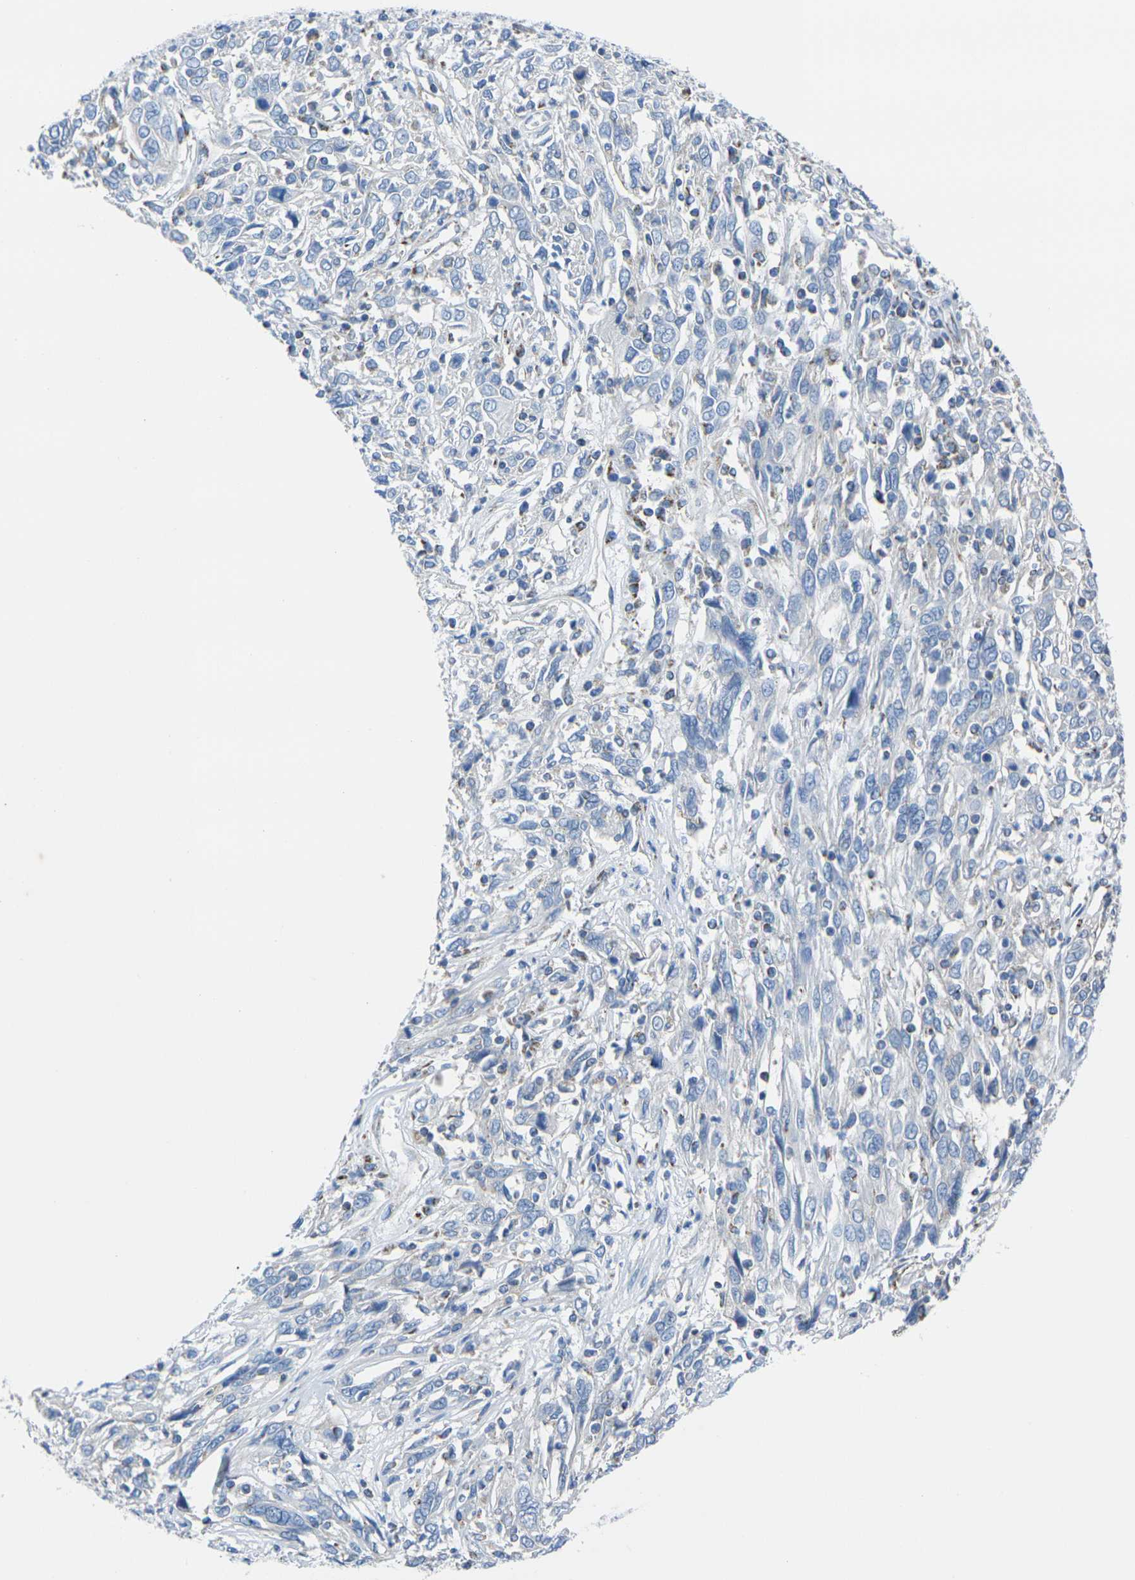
{"staining": {"intensity": "negative", "quantity": "none", "location": "none"}, "tissue": "cervical cancer", "cell_type": "Tumor cells", "image_type": "cancer", "snomed": [{"axis": "morphology", "description": "Squamous cell carcinoma, NOS"}, {"axis": "topography", "description": "Cervix"}], "caption": "This is an immunohistochemistry (IHC) image of cervical cancer (squamous cell carcinoma). There is no positivity in tumor cells.", "gene": "TMEM204", "patient": {"sex": "female", "age": 46}}